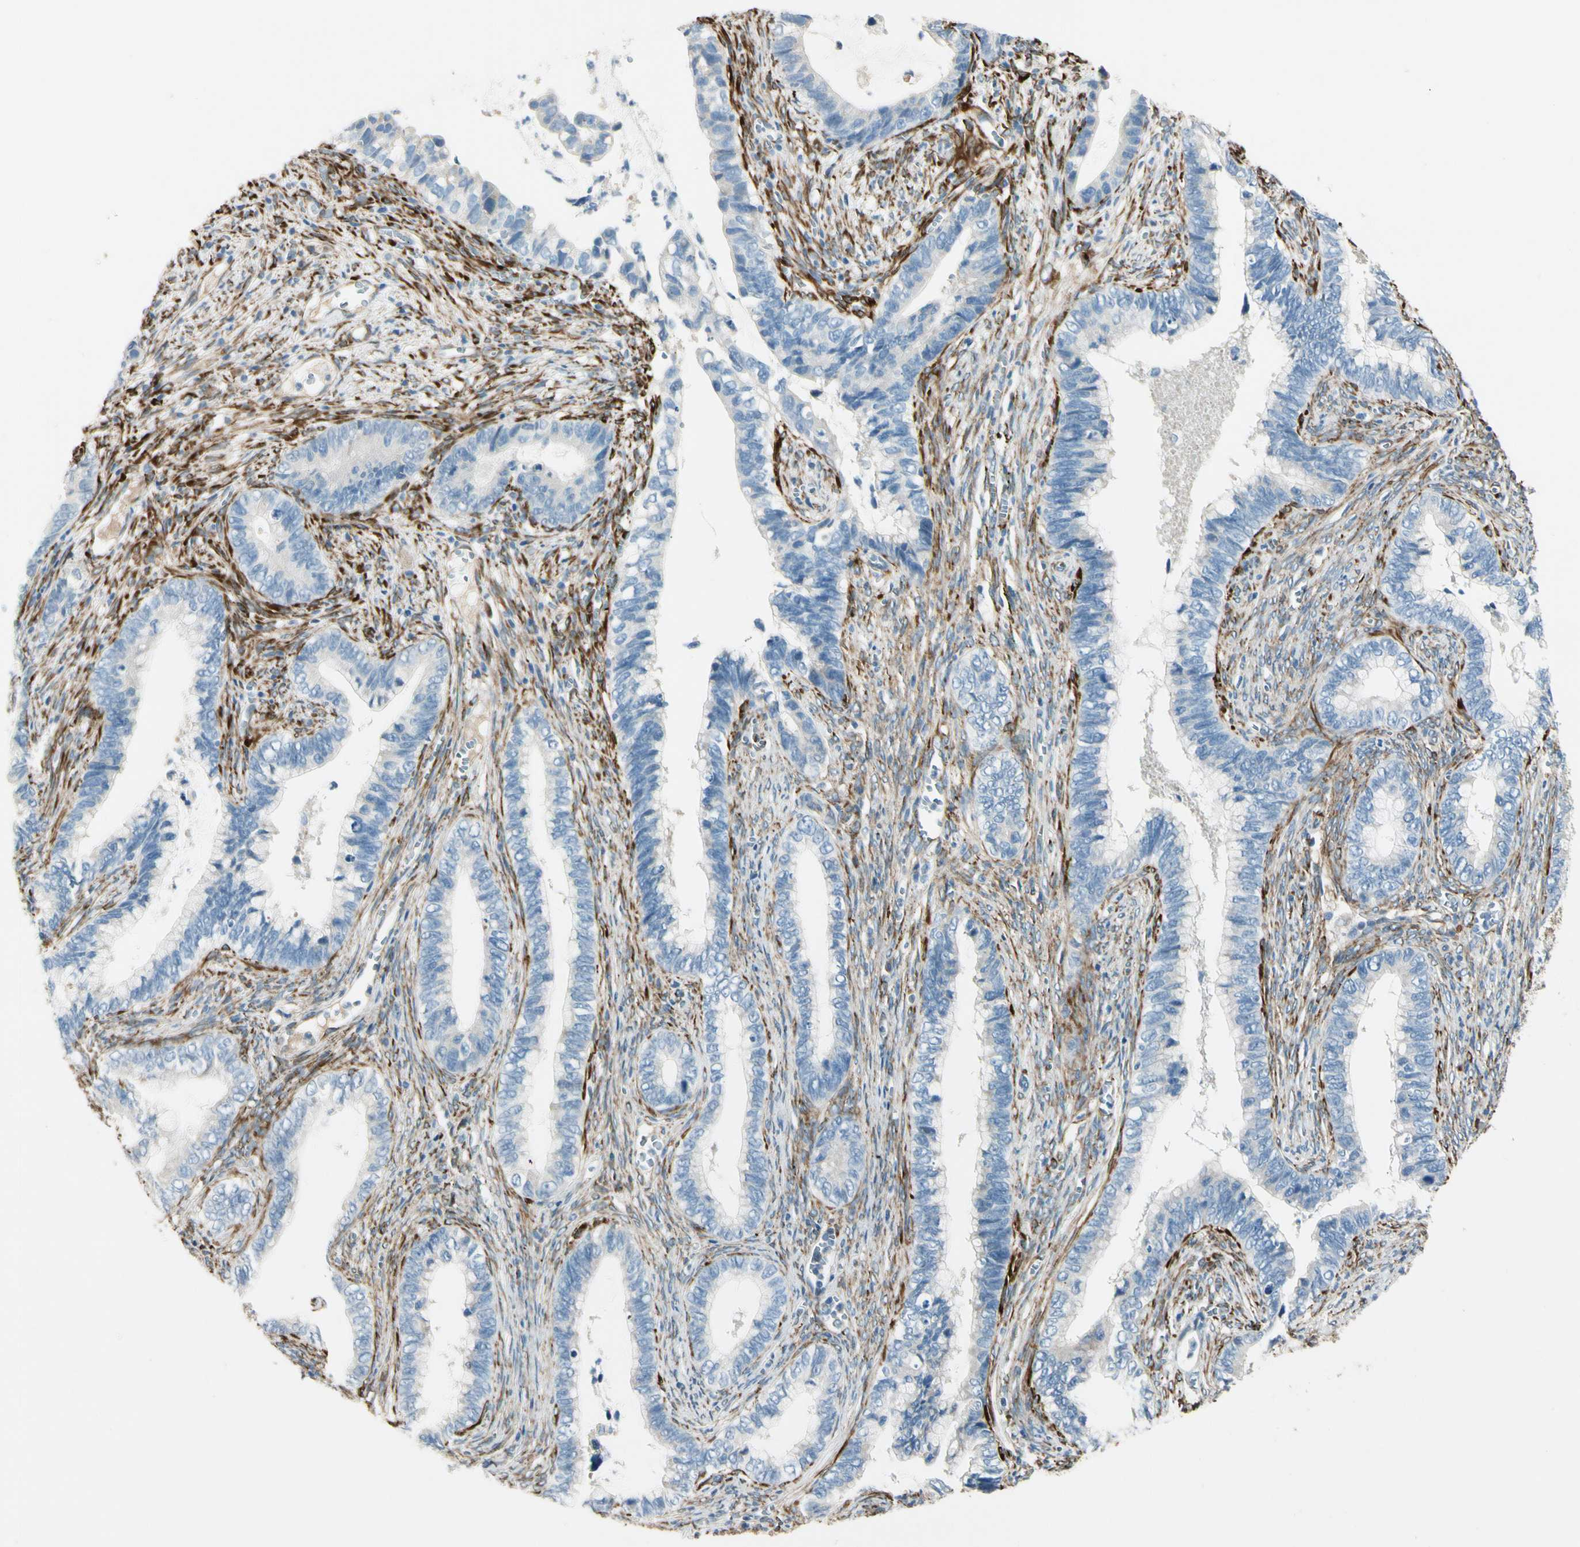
{"staining": {"intensity": "negative", "quantity": "none", "location": "none"}, "tissue": "cervical cancer", "cell_type": "Tumor cells", "image_type": "cancer", "snomed": [{"axis": "morphology", "description": "Adenocarcinoma, NOS"}, {"axis": "topography", "description": "Cervix"}], "caption": "DAB immunohistochemical staining of human cervical adenocarcinoma exhibits no significant positivity in tumor cells.", "gene": "FKBP7", "patient": {"sex": "female", "age": 44}}